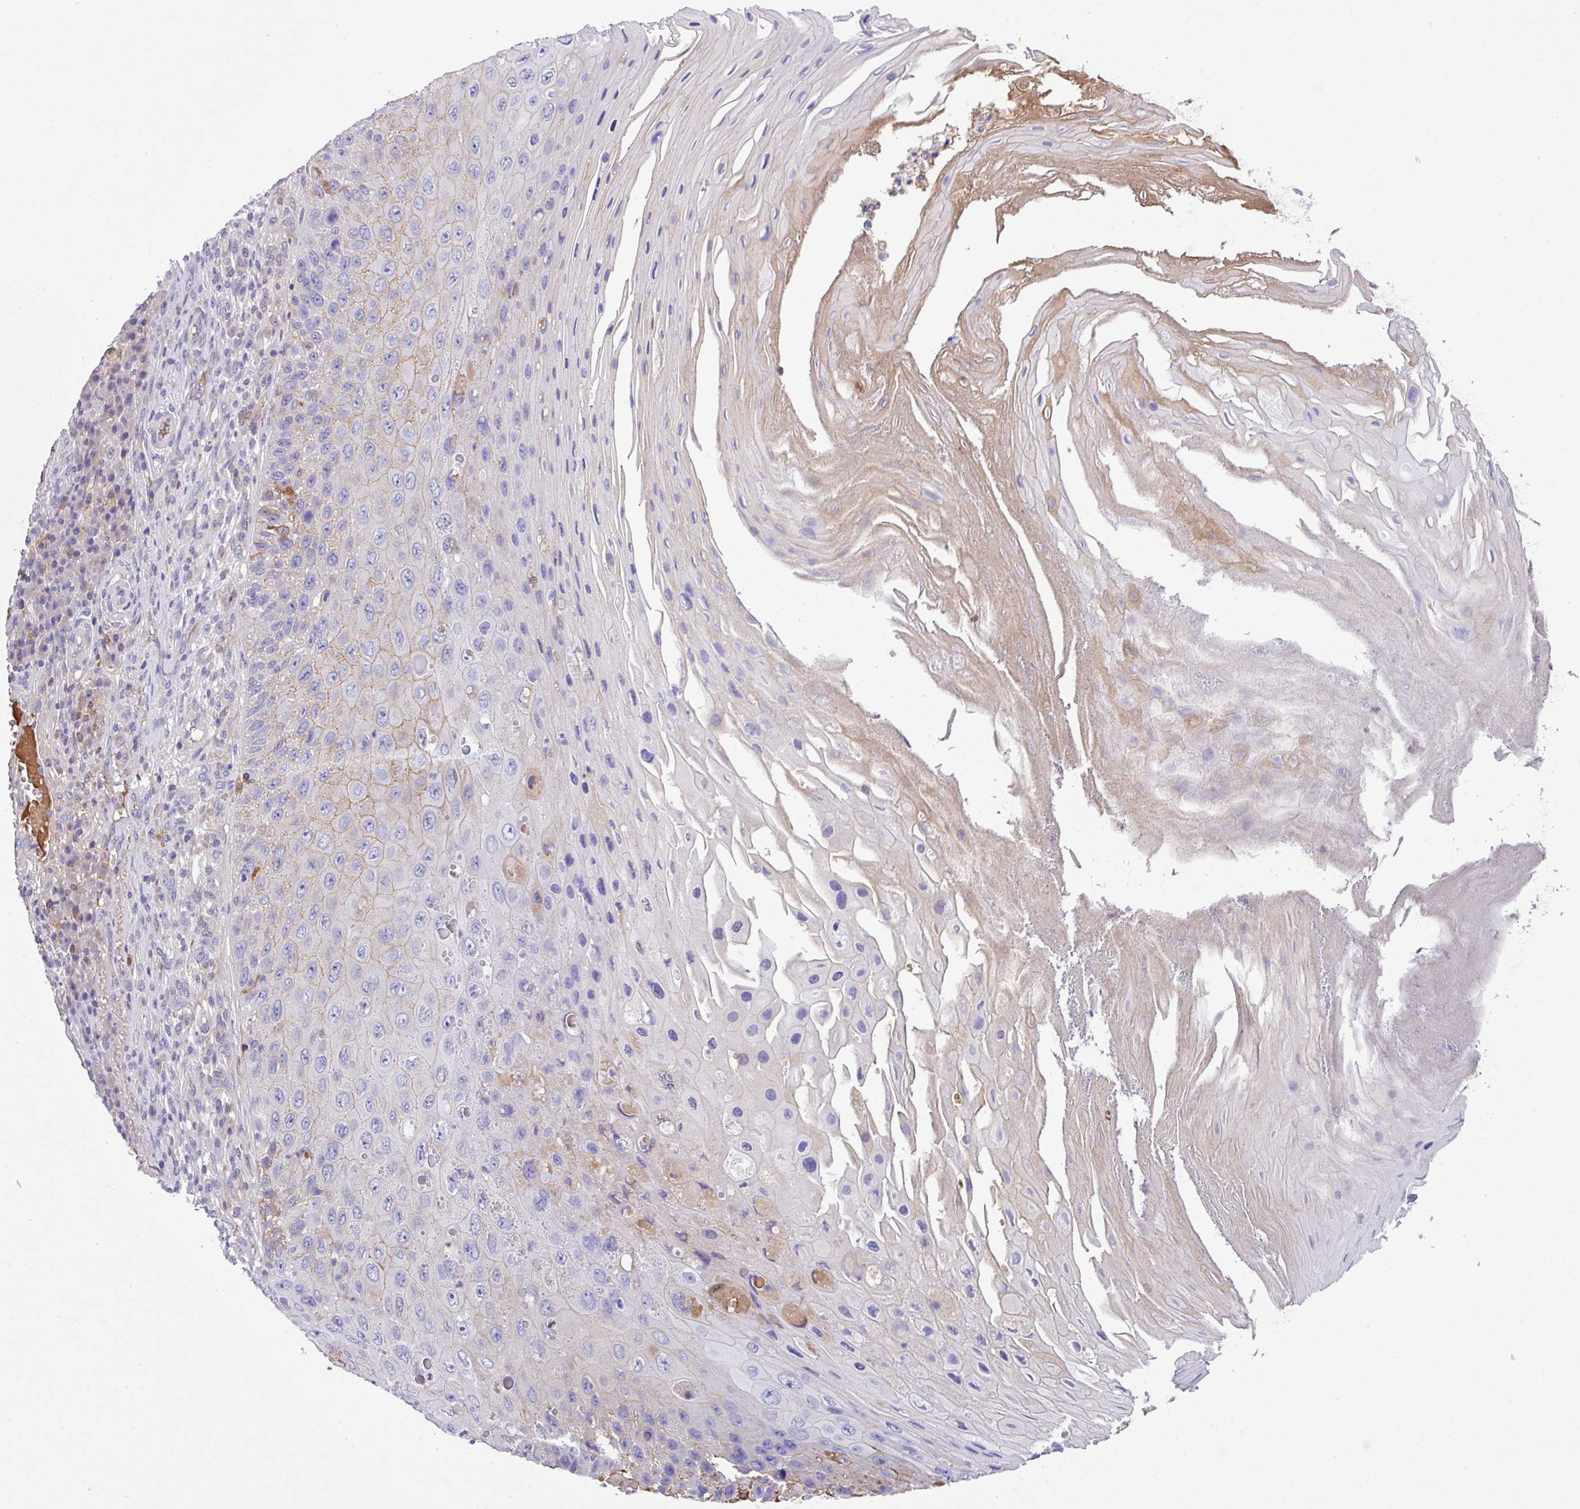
{"staining": {"intensity": "weak", "quantity": "<25%", "location": "cytoplasmic/membranous"}, "tissue": "skin cancer", "cell_type": "Tumor cells", "image_type": "cancer", "snomed": [{"axis": "morphology", "description": "Squamous cell carcinoma, NOS"}, {"axis": "topography", "description": "Skin"}], "caption": "IHC histopathology image of skin cancer stained for a protein (brown), which demonstrates no staining in tumor cells. (DAB (3,3'-diaminobenzidine) immunohistochemistry with hematoxylin counter stain).", "gene": "DNAL1", "patient": {"sex": "female", "age": 88}}